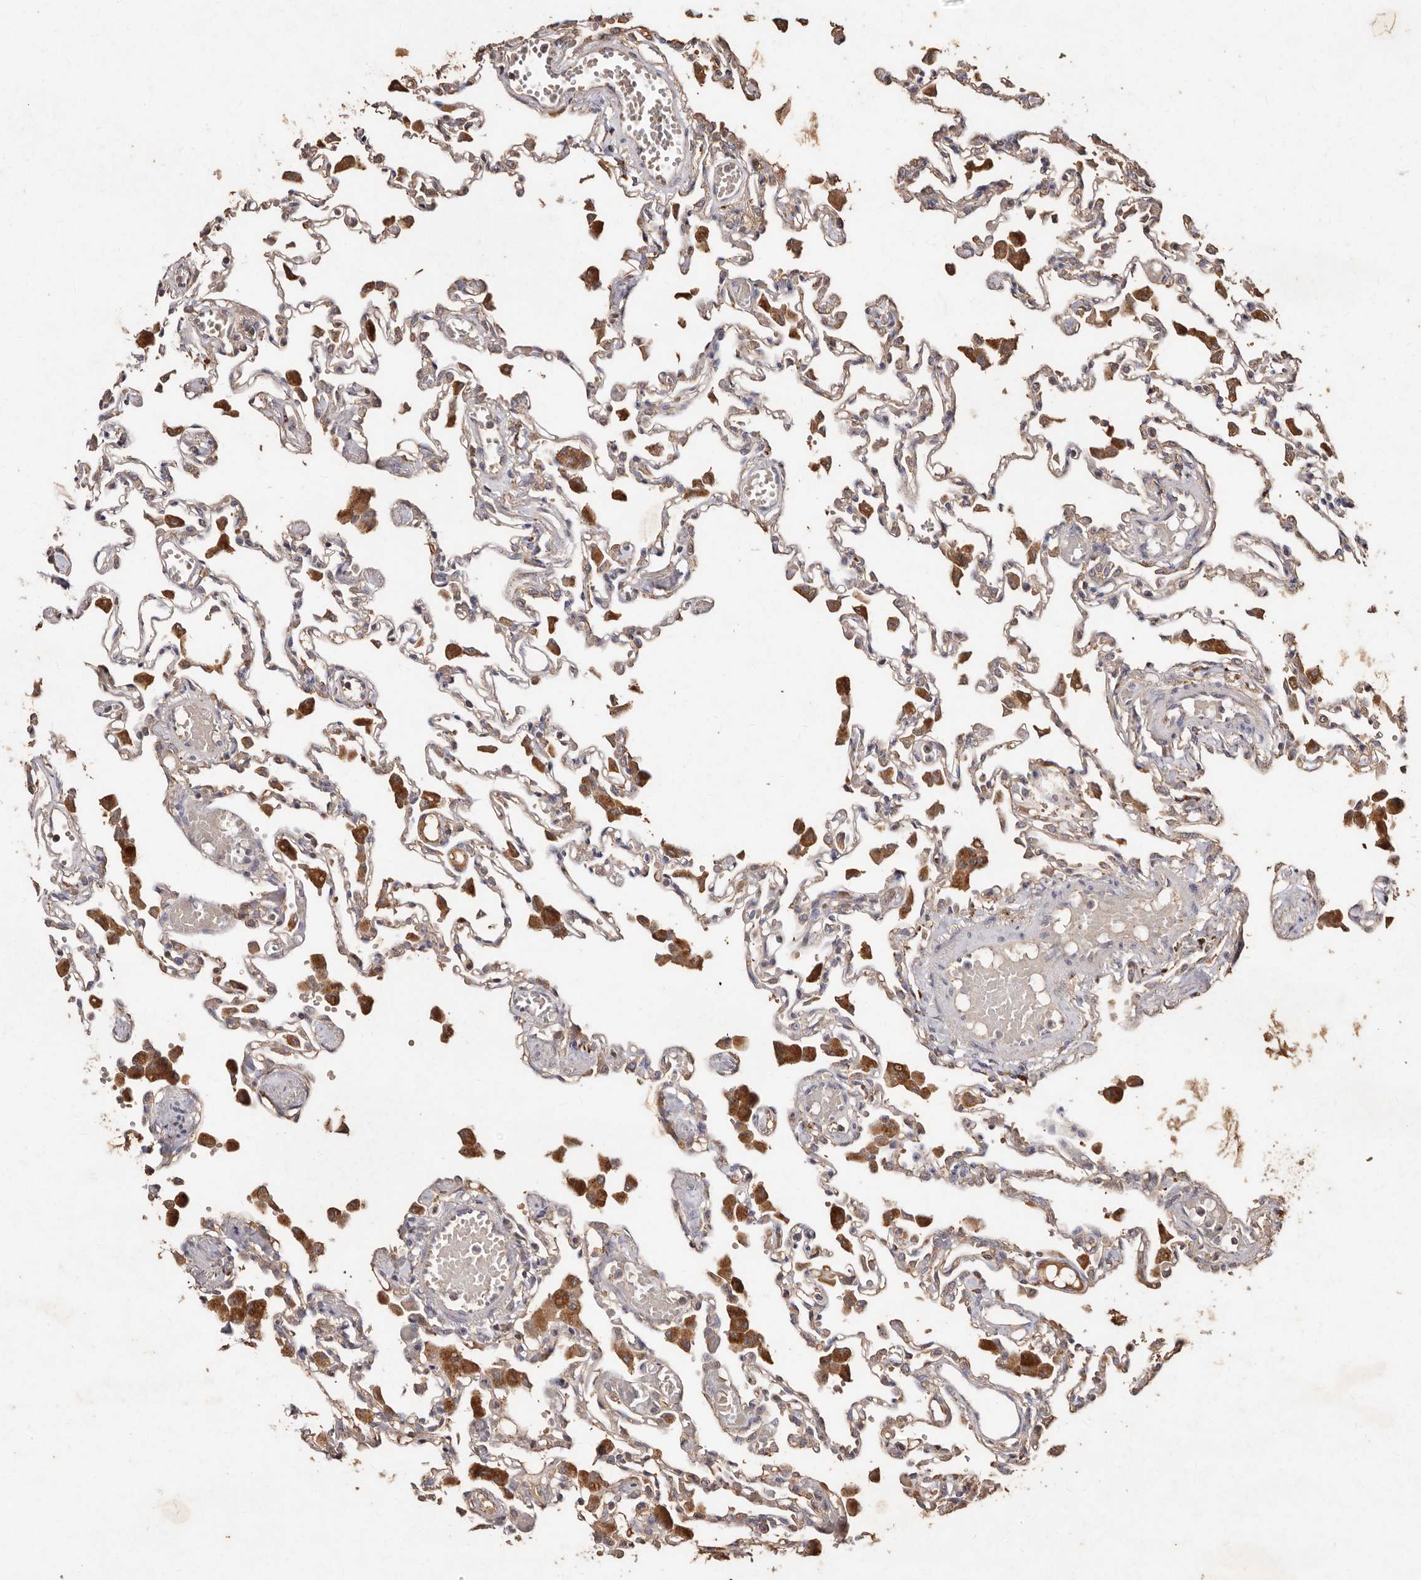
{"staining": {"intensity": "weak", "quantity": "<25%", "location": "cytoplasmic/membranous"}, "tissue": "lung", "cell_type": "Alveolar cells", "image_type": "normal", "snomed": [{"axis": "morphology", "description": "Normal tissue, NOS"}, {"axis": "topography", "description": "Bronchus"}, {"axis": "topography", "description": "Lung"}], "caption": "This is a image of immunohistochemistry staining of benign lung, which shows no expression in alveolar cells.", "gene": "FARS2", "patient": {"sex": "female", "age": 49}}